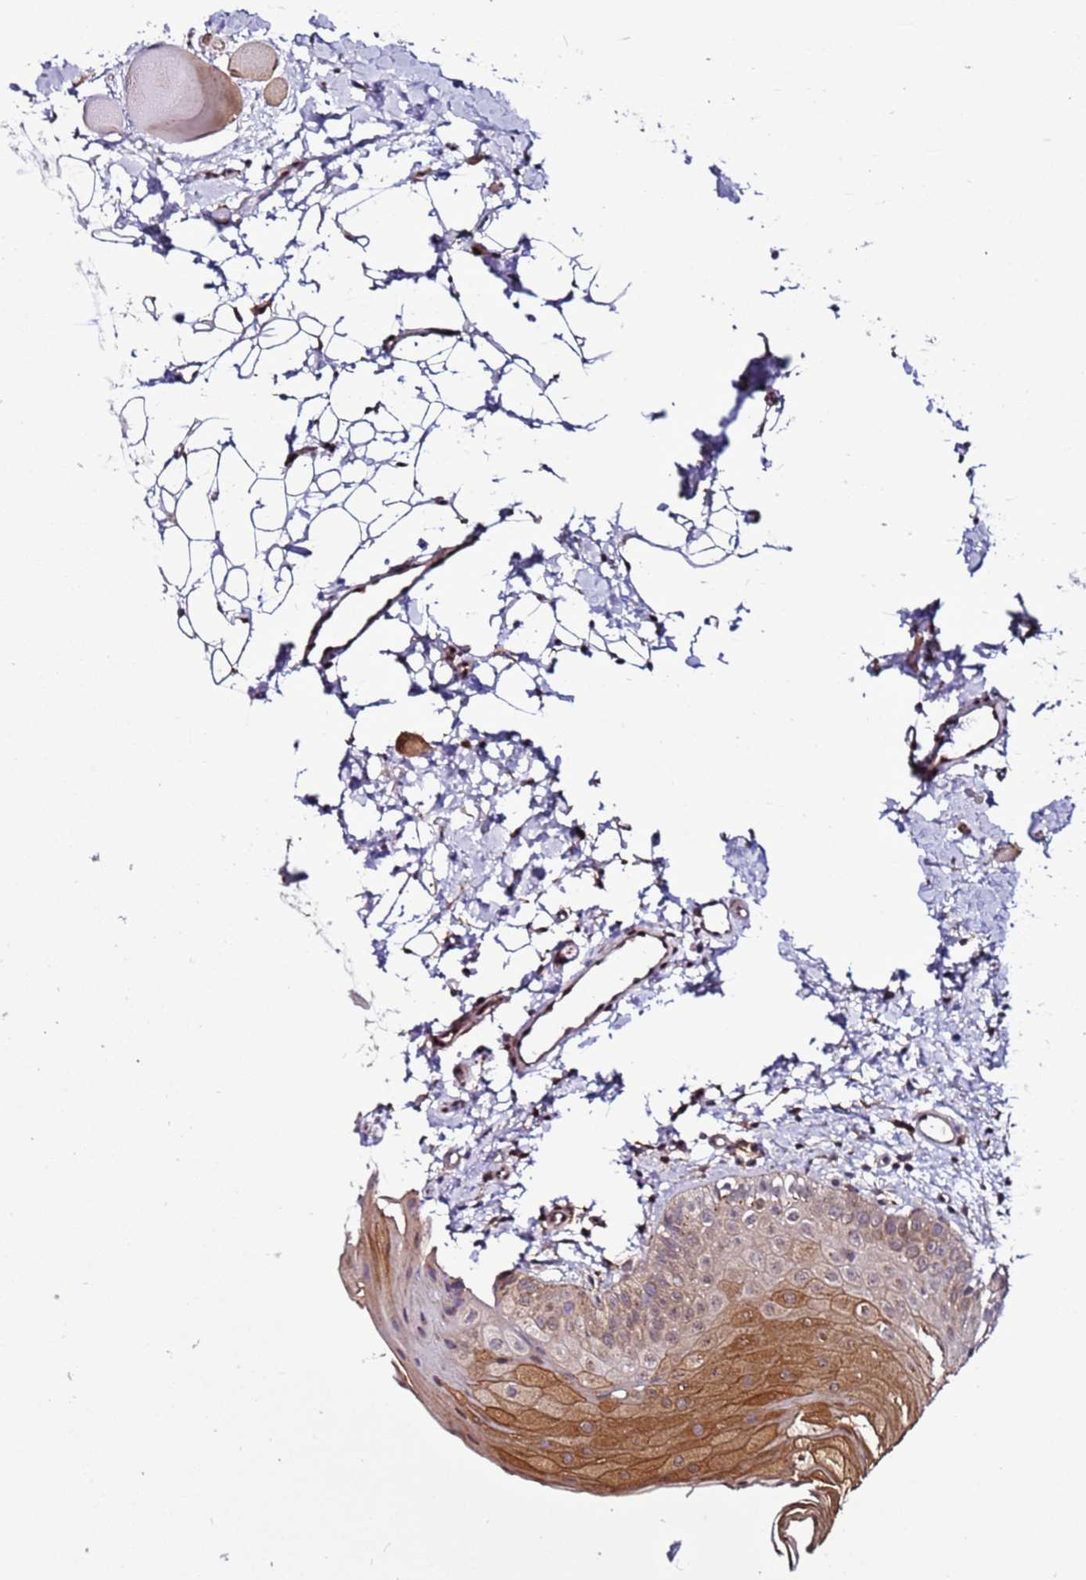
{"staining": {"intensity": "strong", "quantity": "25%-75%", "location": "cytoplasmic/membranous"}, "tissue": "oral mucosa", "cell_type": "Squamous epithelial cells", "image_type": "normal", "snomed": [{"axis": "morphology", "description": "Normal tissue, NOS"}, {"axis": "topography", "description": "Oral tissue"}], "caption": "The image demonstrates a brown stain indicating the presence of a protein in the cytoplasmic/membranous of squamous epithelial cells in oral mucosa.", "gene": "TMEM176B", "patient": {"sex": "male", "age": 28}}